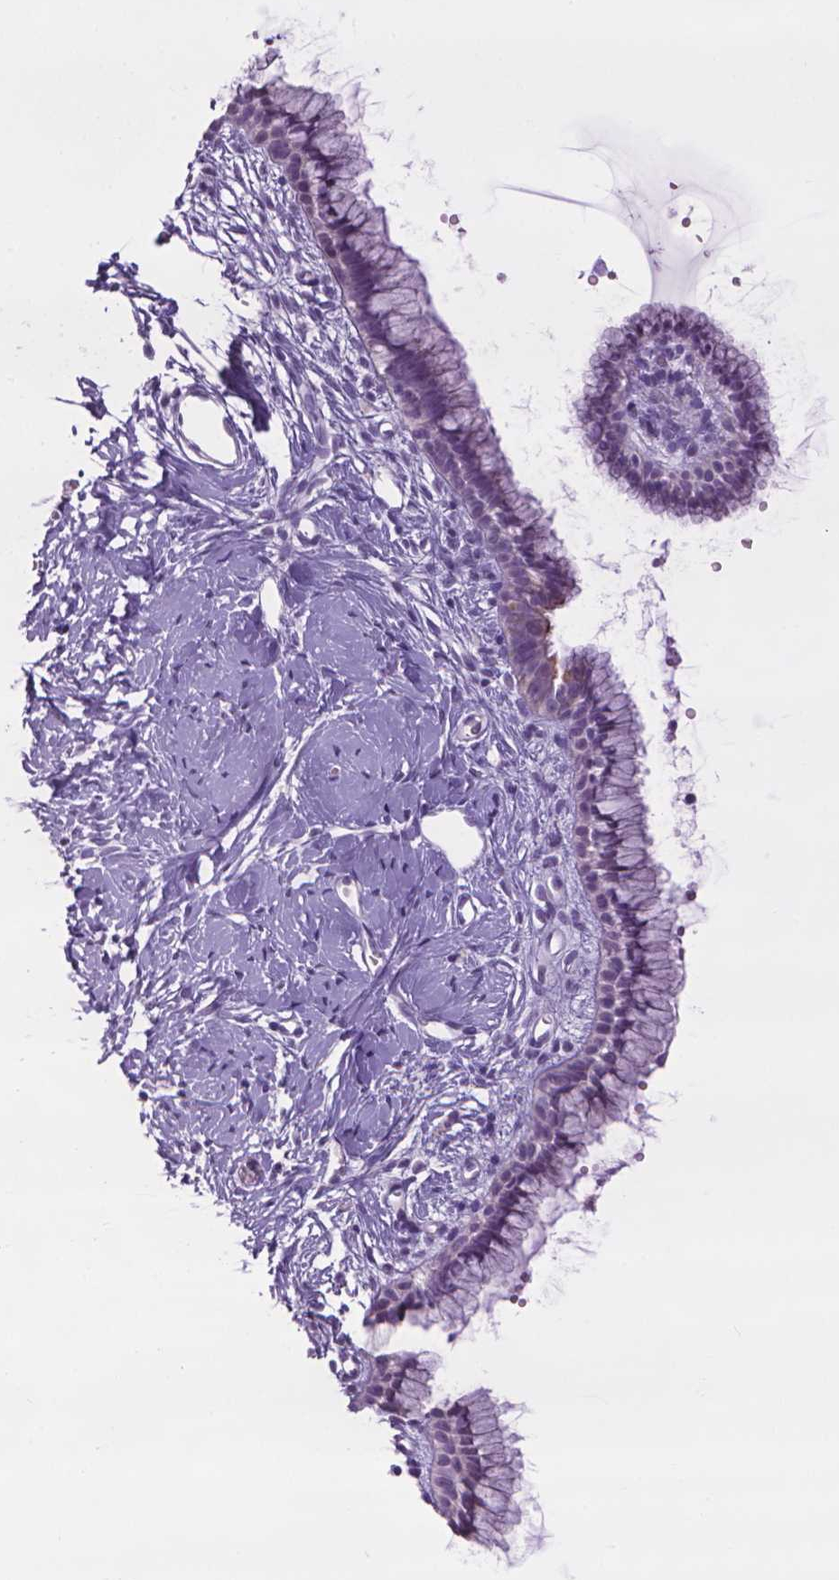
{"staining": {"intensity": "negative", "quantity": "none", "location": "none"}, "tissue": "cervix", "cell_type": "Glandular cells", "image_type": "normal", "snomed": [{"axis": "morphology", "description": "Normal tissue, NOS"}, {"axis": "topography", "description": "Cervix"}], "caption": "This is an IHC photomicrograph of benign cervix. There is no positivity in glandular cells.", "gene": "DNAI7", "patient": {"sex": "female", "age": 40}}